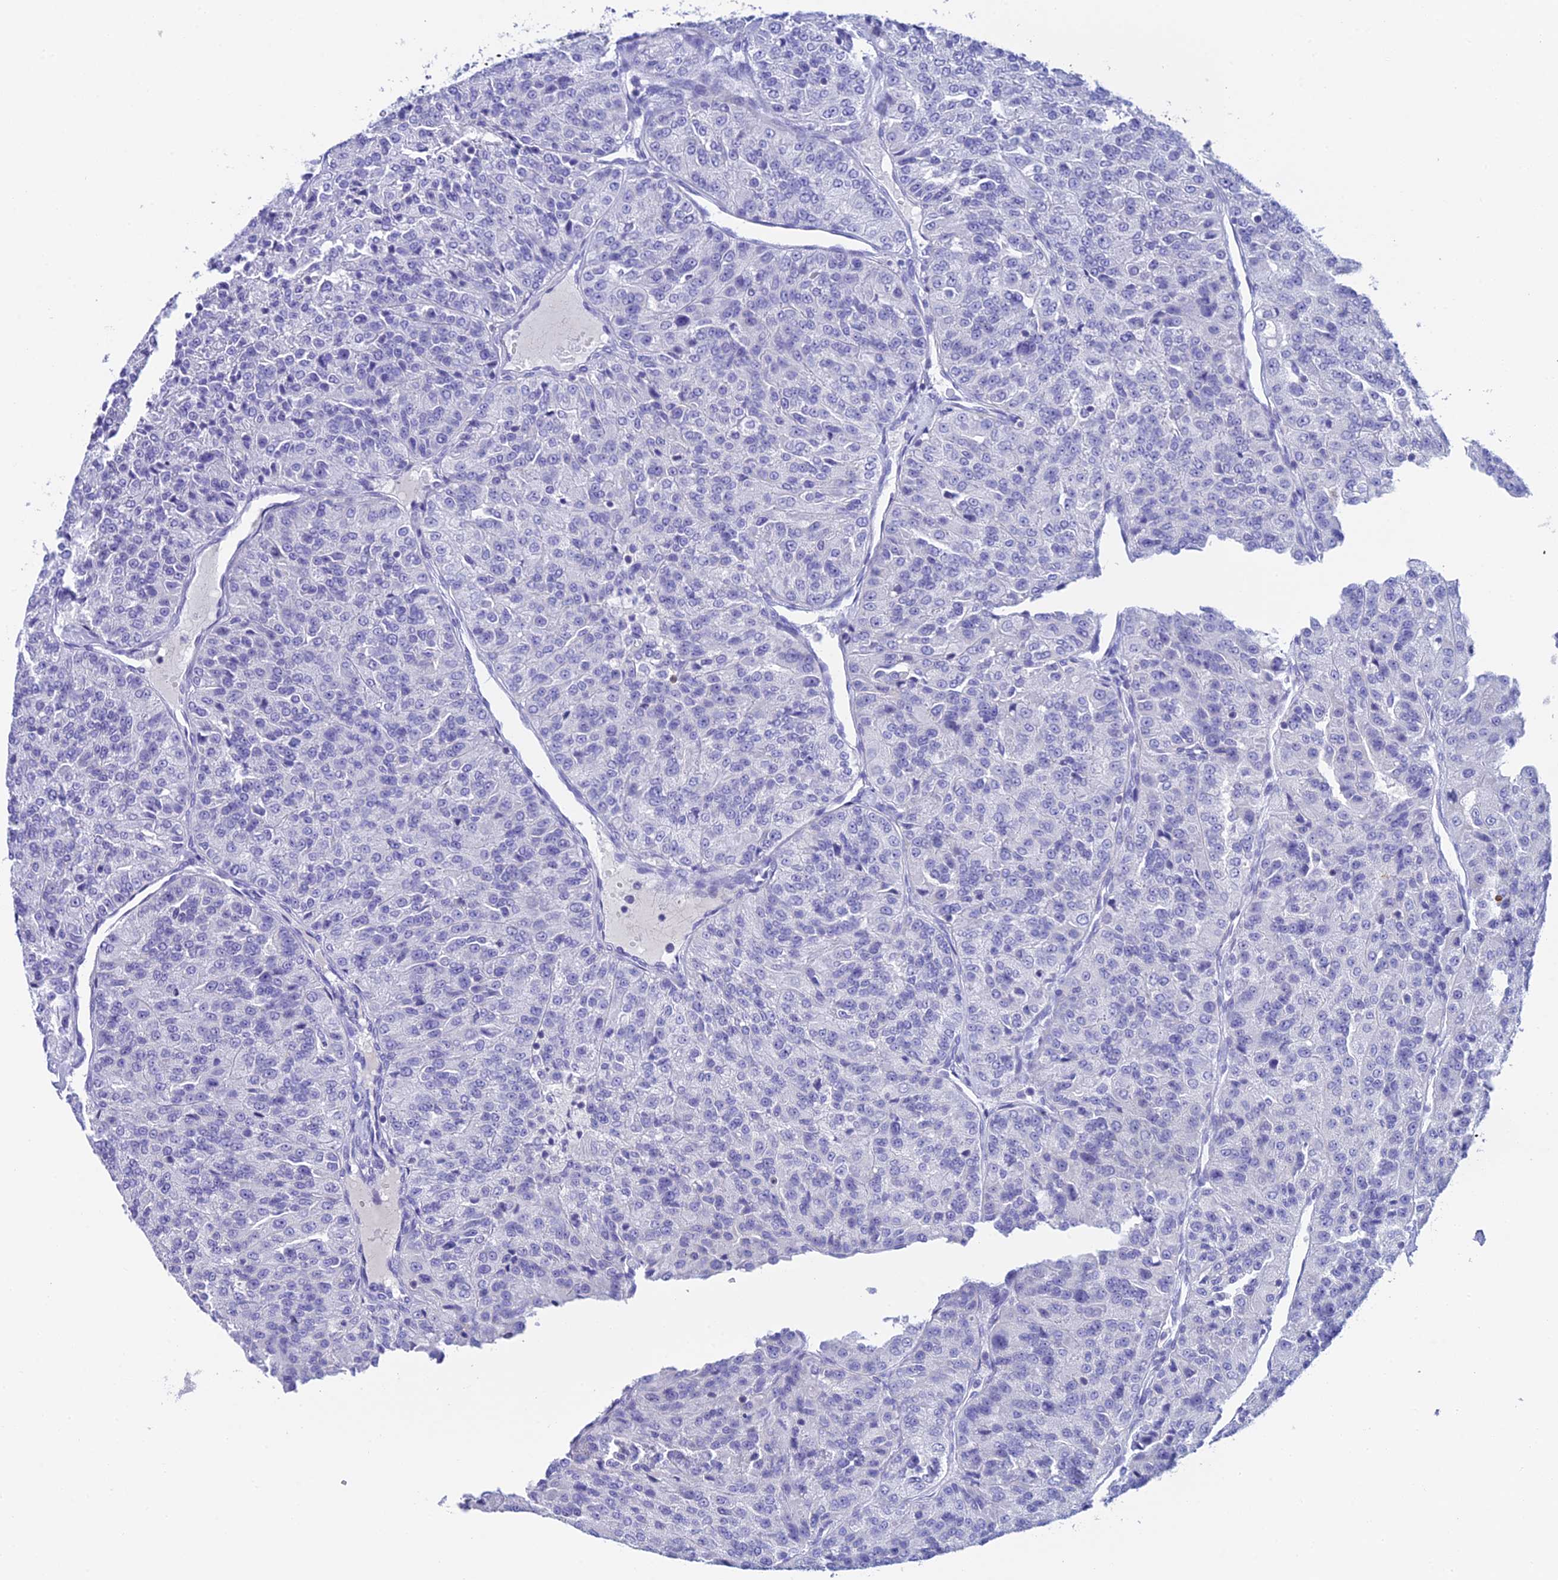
{"staining": {"intensity": "negative", "quantity": "none", "location": "none"}, "tissue": "renal cancer", "cell_type": "Tumor cells", "image_type": "cancer", "snomed": [{"axis": "morphology", "description": "Adenocarcinoma, NOS"}, {"axis": "topography", "description": "Kidney"}], "caption": "Tumor cells show no significant protein positivity in renal cancer. (Immunohistochemistry, brightfield microscopy, high magnification).", "gene": "C12orf29", "patient": {"sex": "female", "age": 63}}